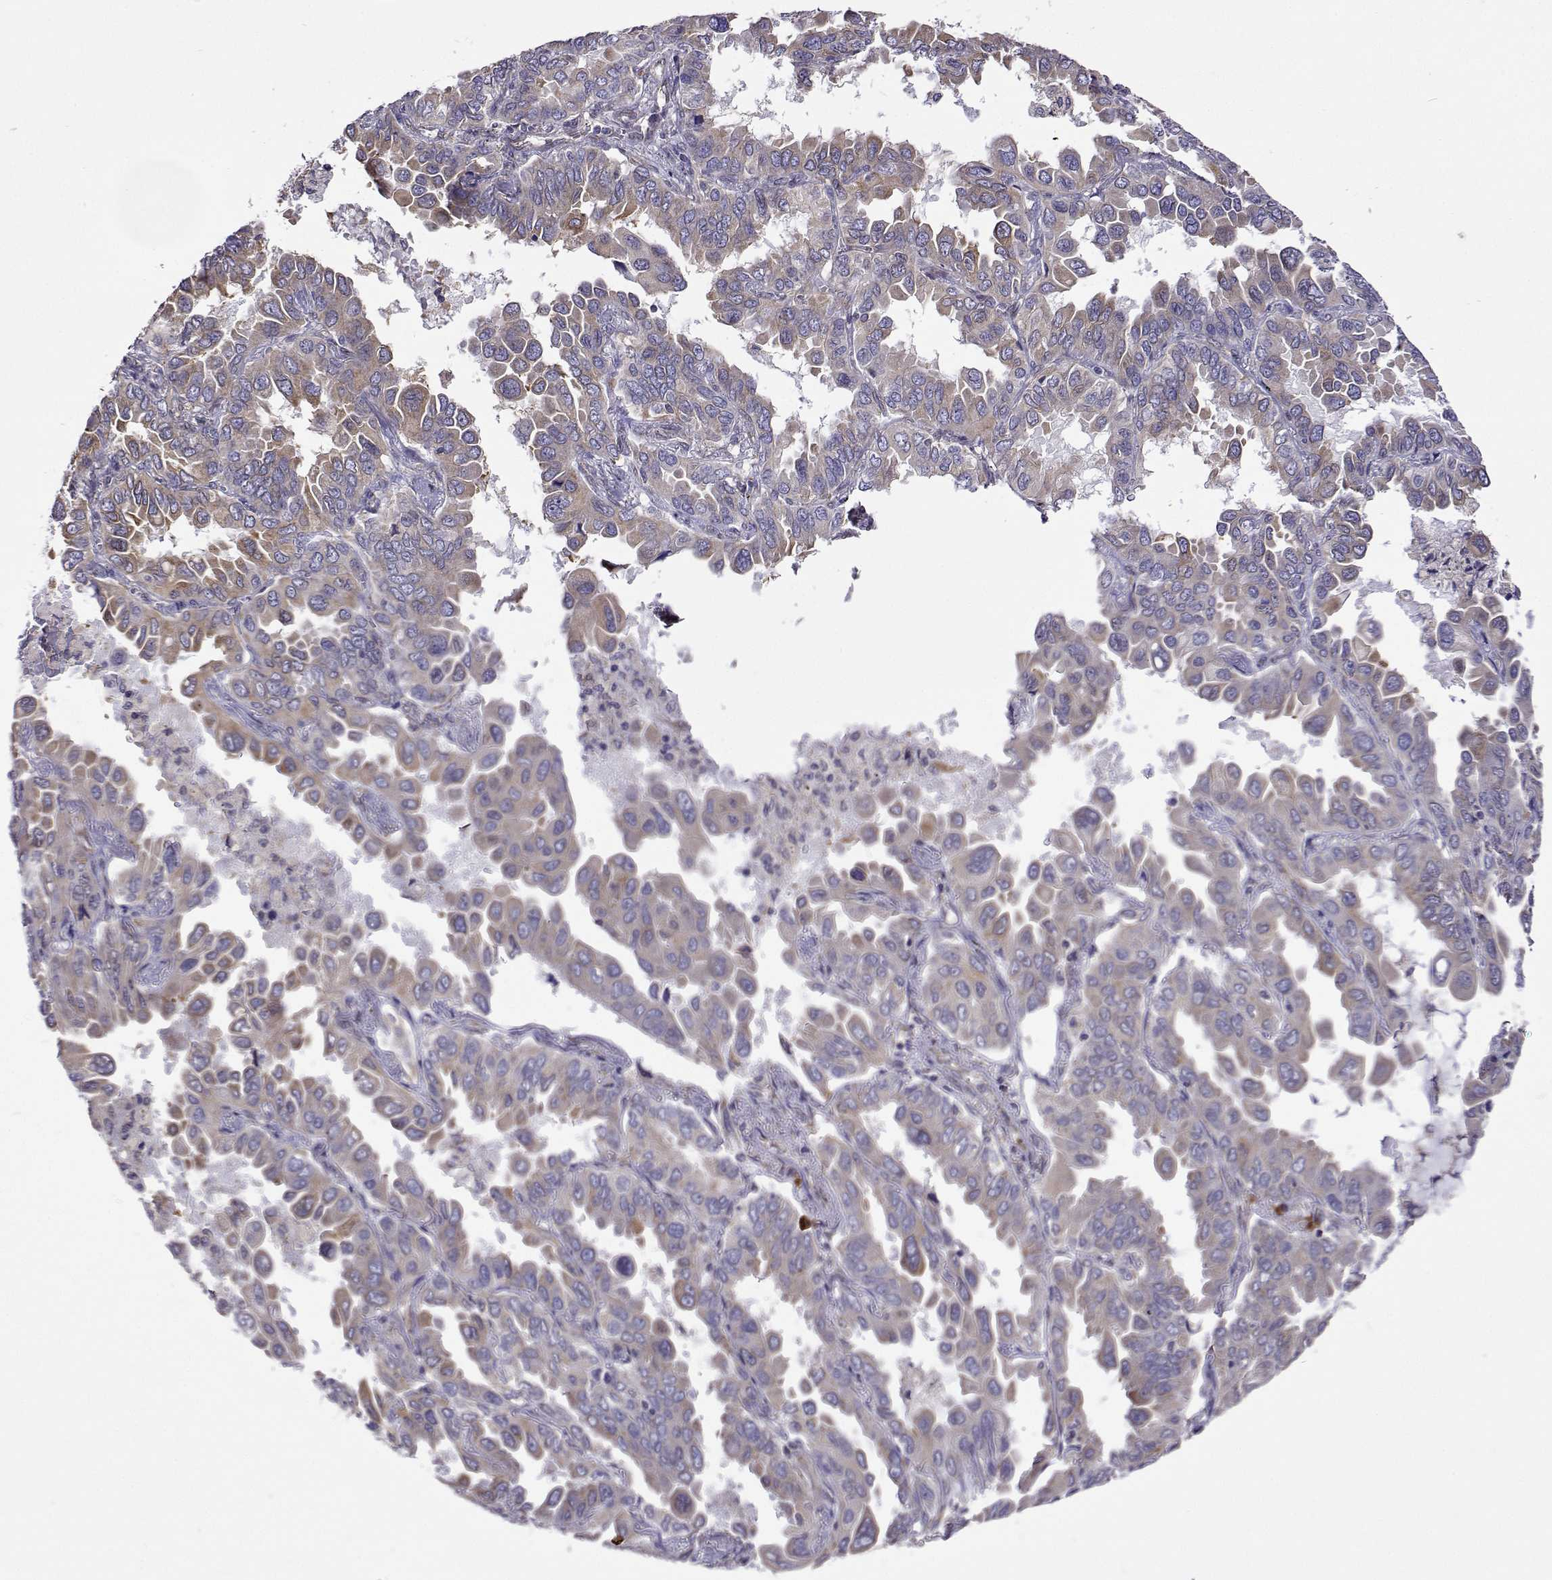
{"staining": {"intensity": "weak", "quantity": "<25%", "location": "cytoplasmic/membranous"}, "tissue": "lung cancer", "cell_type": "Tumor cells", "image_type": "cancer", "snomed": [{"axis": "morphology", "description": "Adenocarcinoma, NOS"}, {"axis": "topography", "description": "Lung"}], "caption": "Immunohistochemical staining of human lung cancer (adenocarcinoma) demonstrates no significant positivity in tumor cells.", "gene": "PGRMC2", "patient": {"sex": "male", "age": 64}}